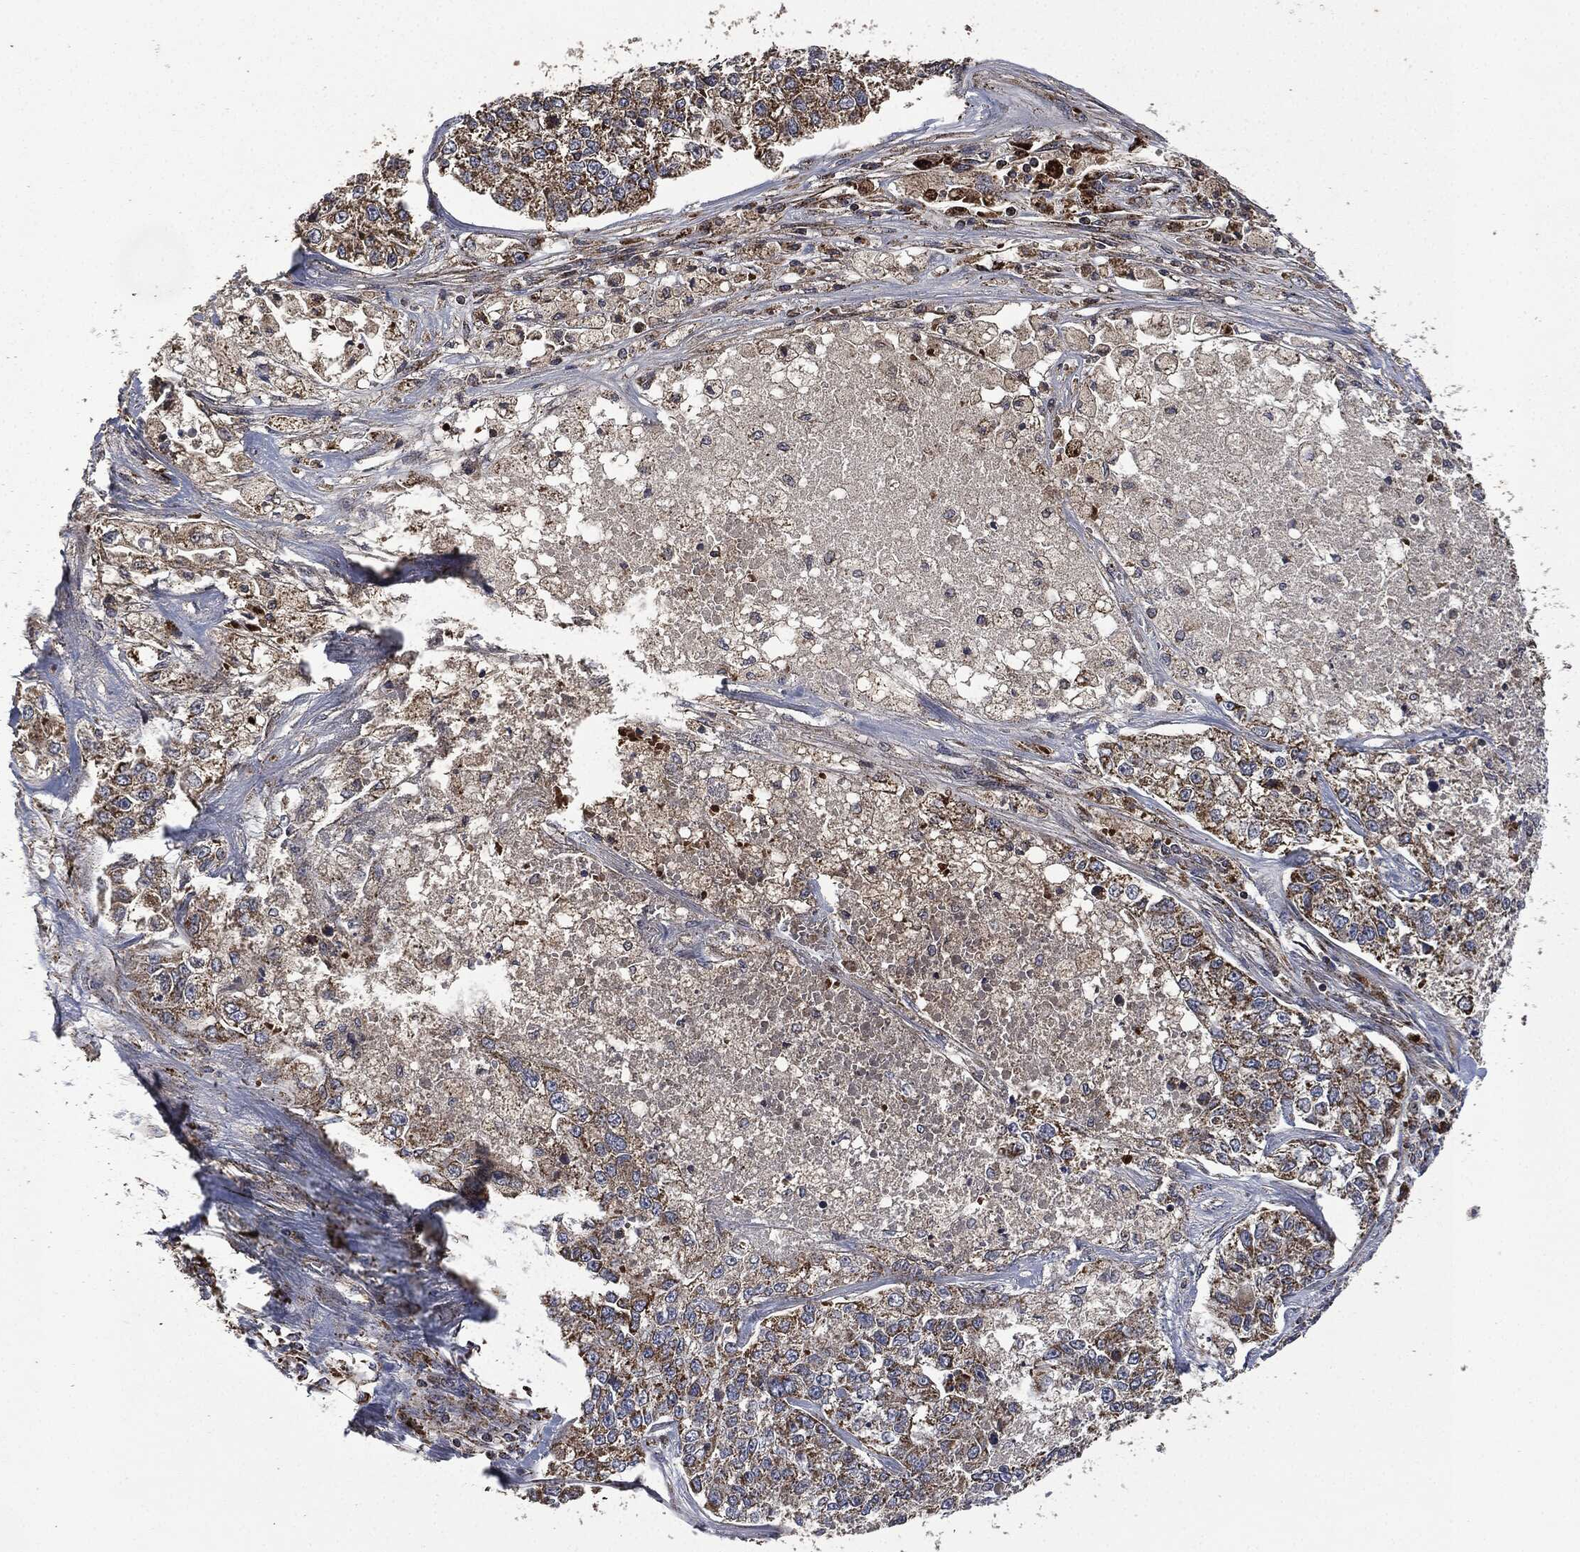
{"staining": {"intensity": "strong", "quantity": ">75%", "location": "cytoplasmic/membranous"}, "tissue": "lung cancer", "cell_type": "Tumor cells", "image_type": "cancer", "snomed": [{"axis": "morphology", "description": "Adenocarcinoma, NOS"}, {"axis": "topography", "description": "Lung"}], "caption": "This is a micrograph of immunohistochemistry (IHC) staining of lung cancer, which shows strong expression in the cytoplasmic/membranous of tumor cells.", "gene": "RYK", "patient": {"sex": "male", "age": 49}}